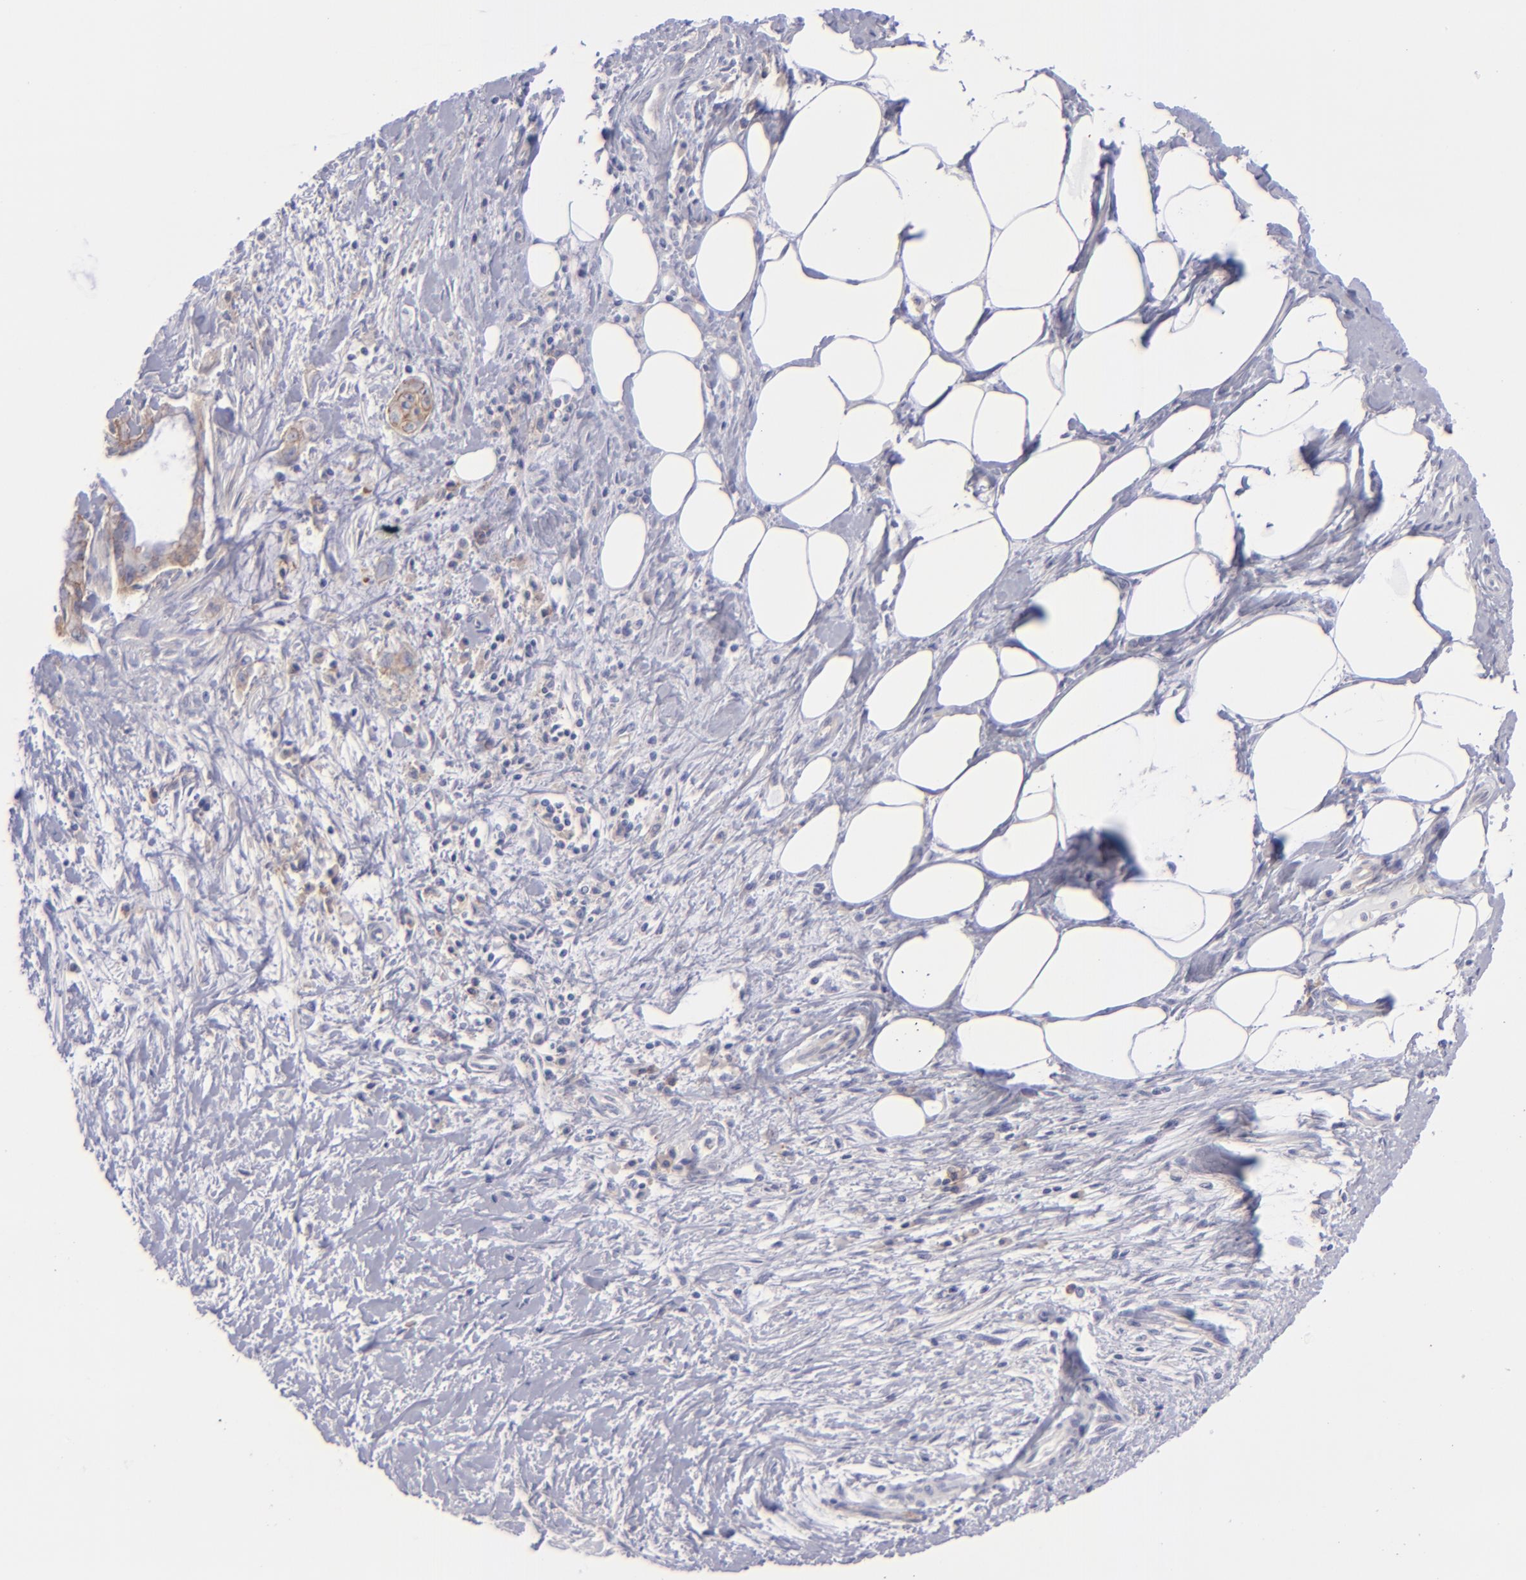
{"staining": {"intensity": "moderate", "quantity": ">75%", "location": "cytoplasmic/membranous"}, "tissue": "pancreatic cancer", "cell_type": "Tumor cells", "image_type": "cancer", "snomed": [{"axis": "morphology", "description": "Adenocarcinoma, NOS"}, {"axis": "topography", "description": "Pancreas"}], "caption": "Pancreatic cancer (adenocarcinoma) stained for a protein (brown) reveals moderate cytoplasmic/membranous positive expression in approximately >75% of tumor cells.", "gene": "BSG", "patient": {"sex": "male", "age": 59}}